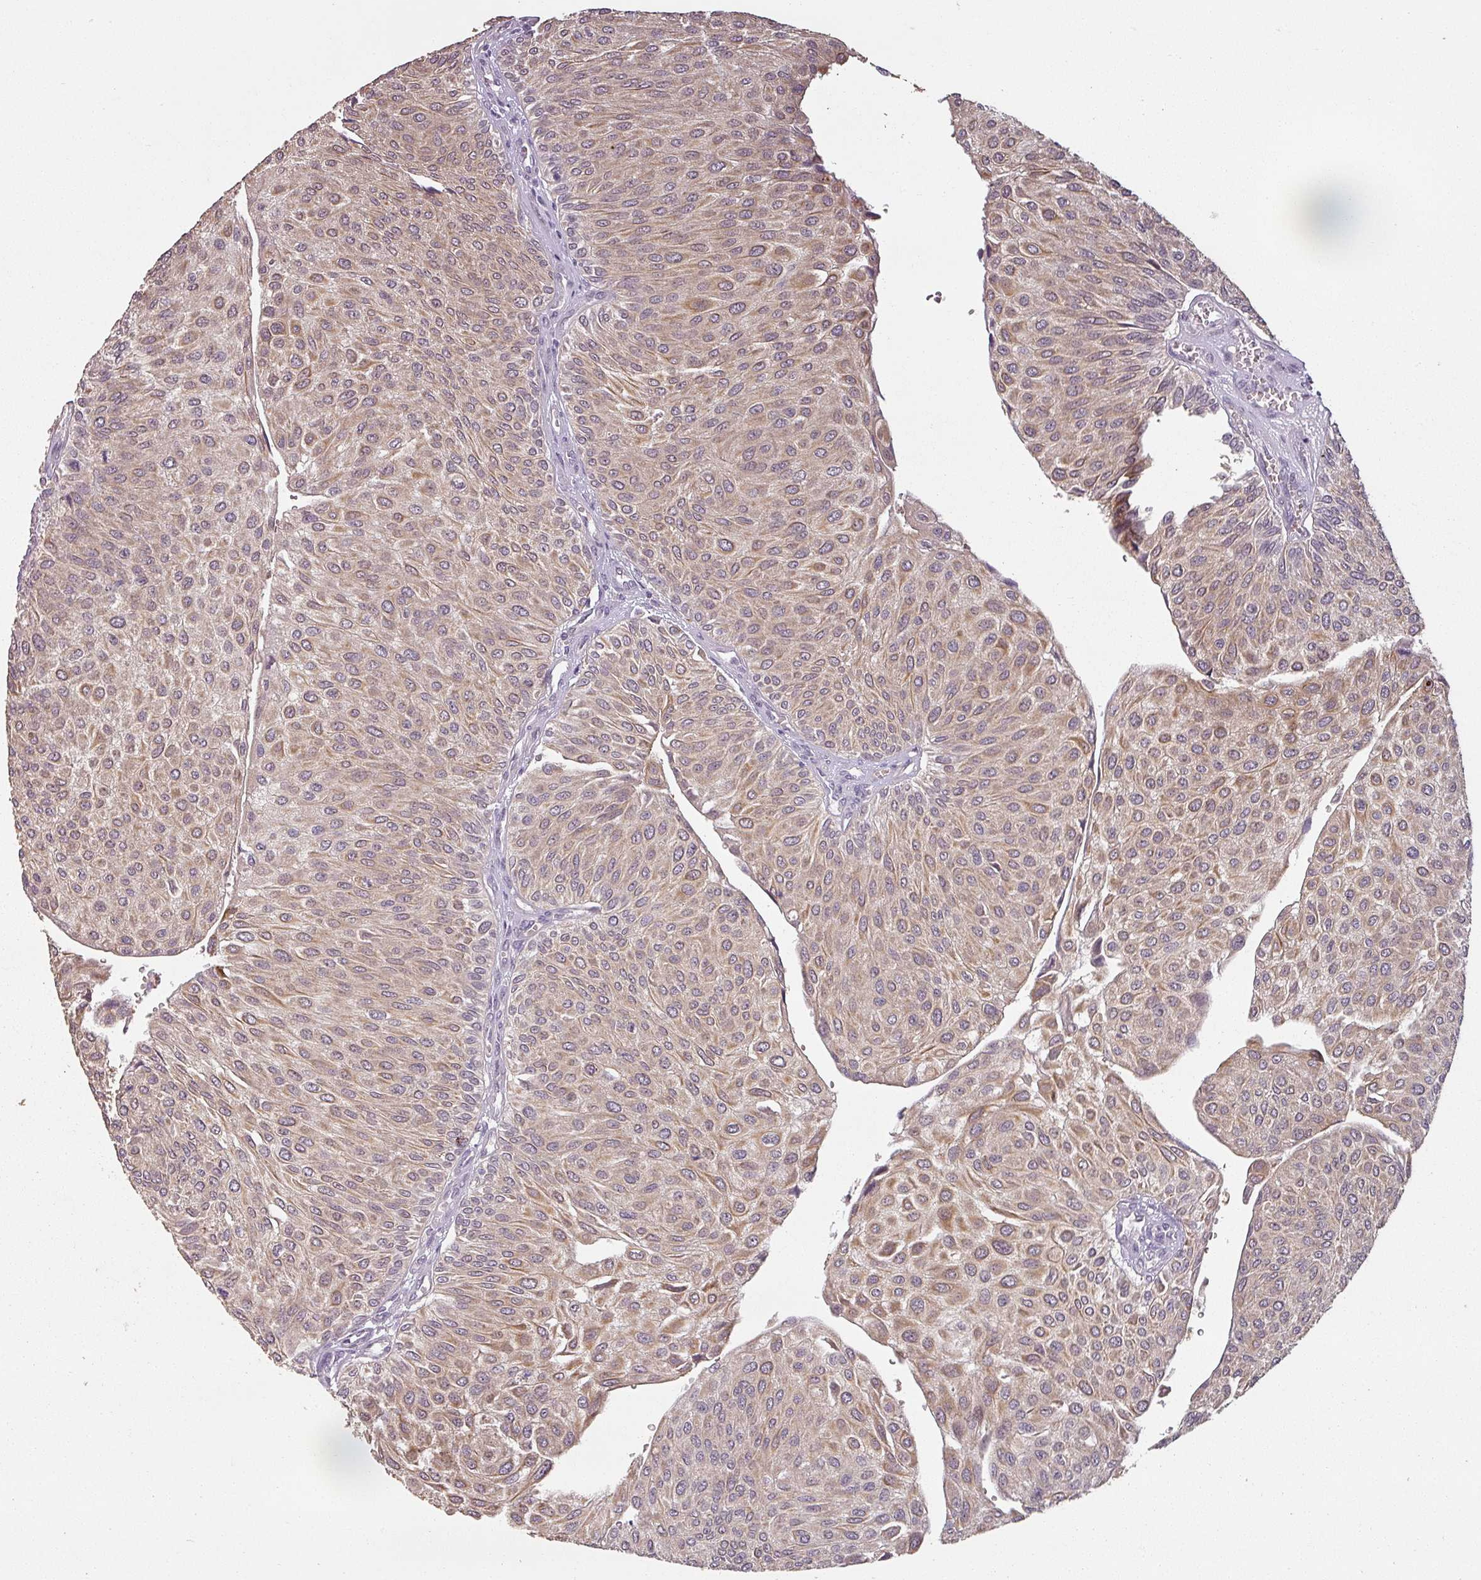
{"staining": {"intensity": "moderate", "quantity": ">75%", "location": "cytoplasmic/membranous"}, "tissue": "urothelial cancer", "cell_type": "Tumor cells", "image_type": "cancer", "snomed": [{"axis": "morphology", "description": "Urothelial carcinoma, NOS"}, {"axis": "topography", "description": "Urinary bladder"}], "caption": "Transitional cell carcinoma stained with a brown dye displays moderate cytoplasmic/membranous positive positivity in approximately >75% of tumor cells.", "gene": "LYPLA1", "patient": {"sex": "male", "age": 67}}